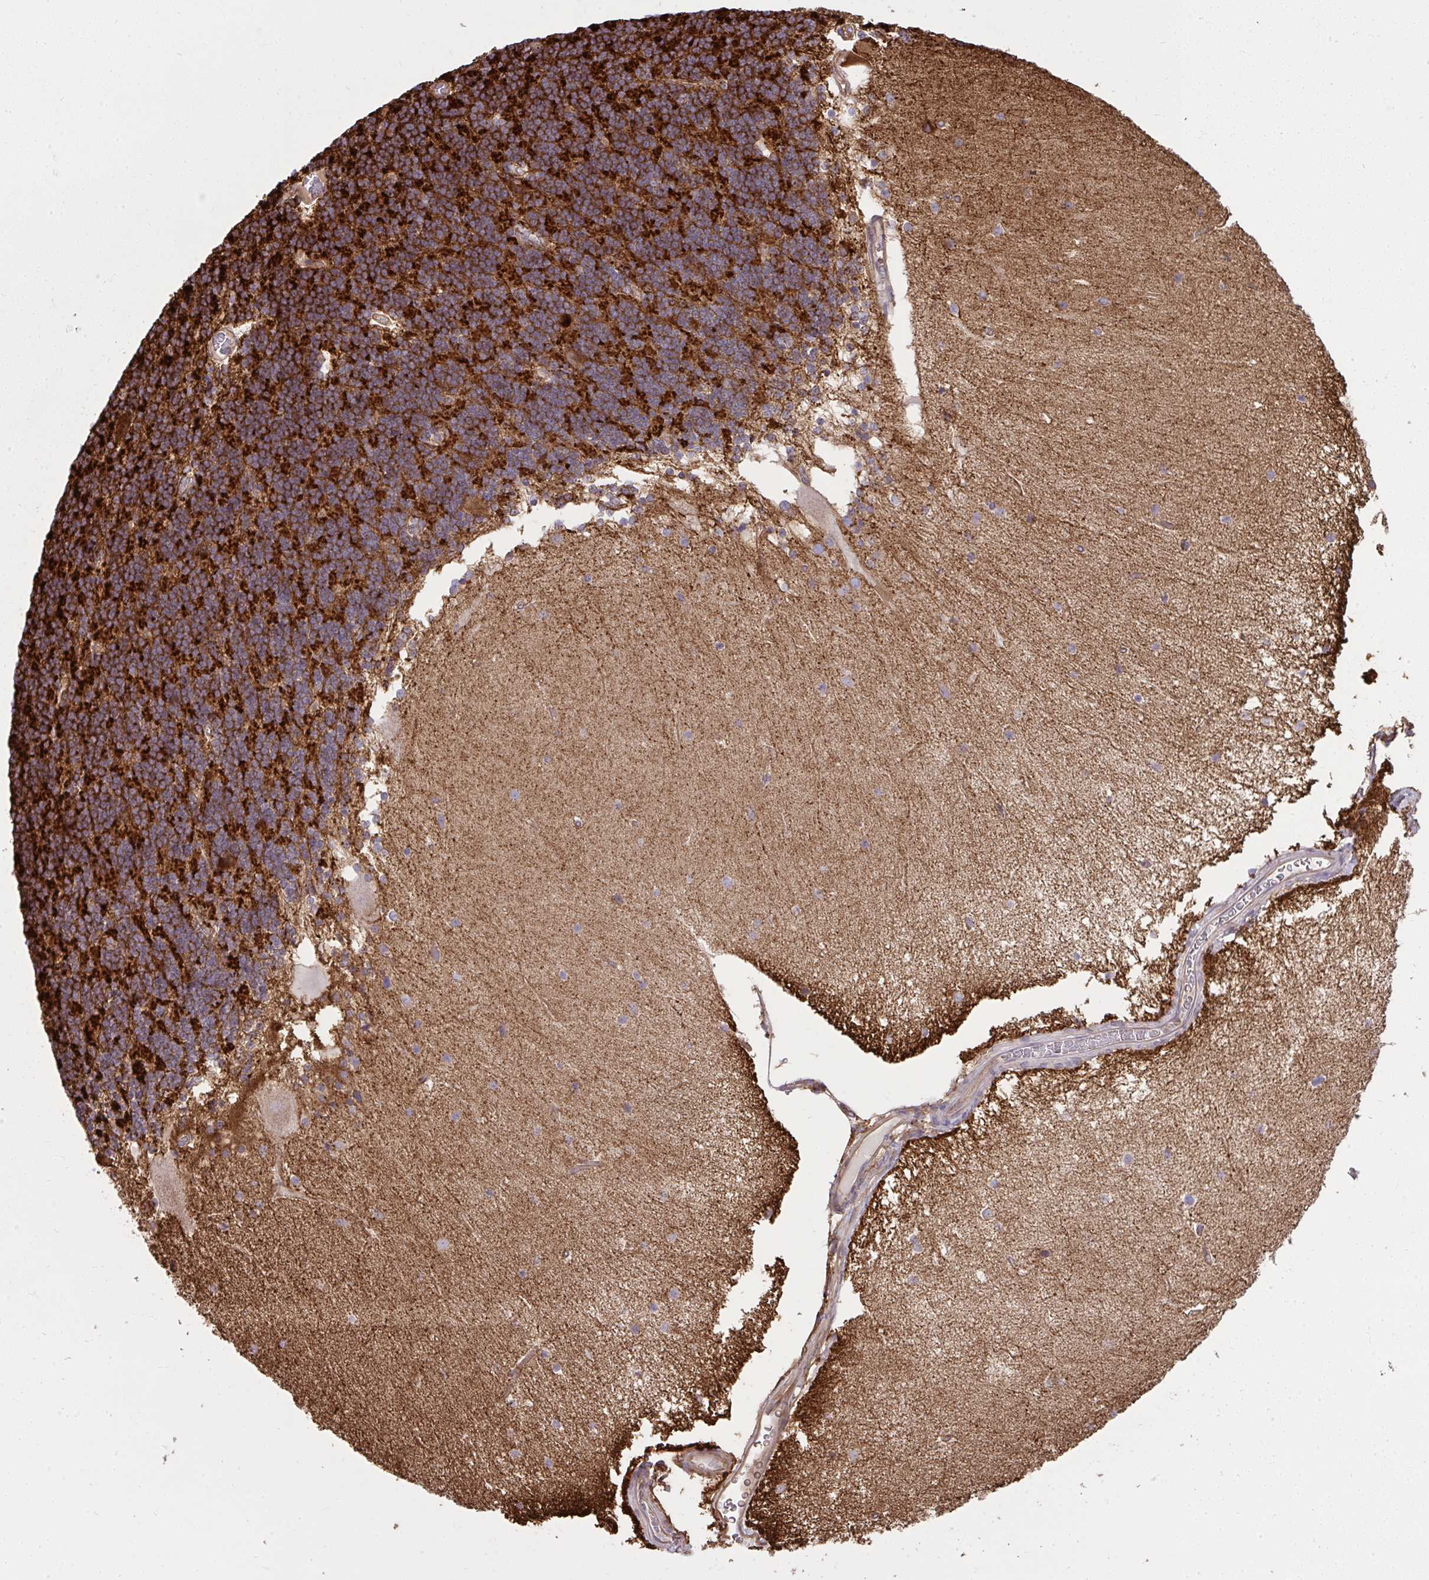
{"staining": {"intensity": "strong", "quantity": ">75%", "location": "cytoplasmic/membranous"}, "tissue": "cerebellum", "cell_type": "Cells in granular layer", "image_type": "normal", "snomed": [{"axis": "morphology", "description": "Normal tissue, NOS"}, {"axis": "topography", "description": "Cerebellum"}], "caption": "This is a histology image of IHC staining of benign cerebellum, which shows strong expression in the cytoplasmic/membranous of cells in granular layer.", "gene": "NMNAT3", "patient": {"sex": "female", "age": 54}}